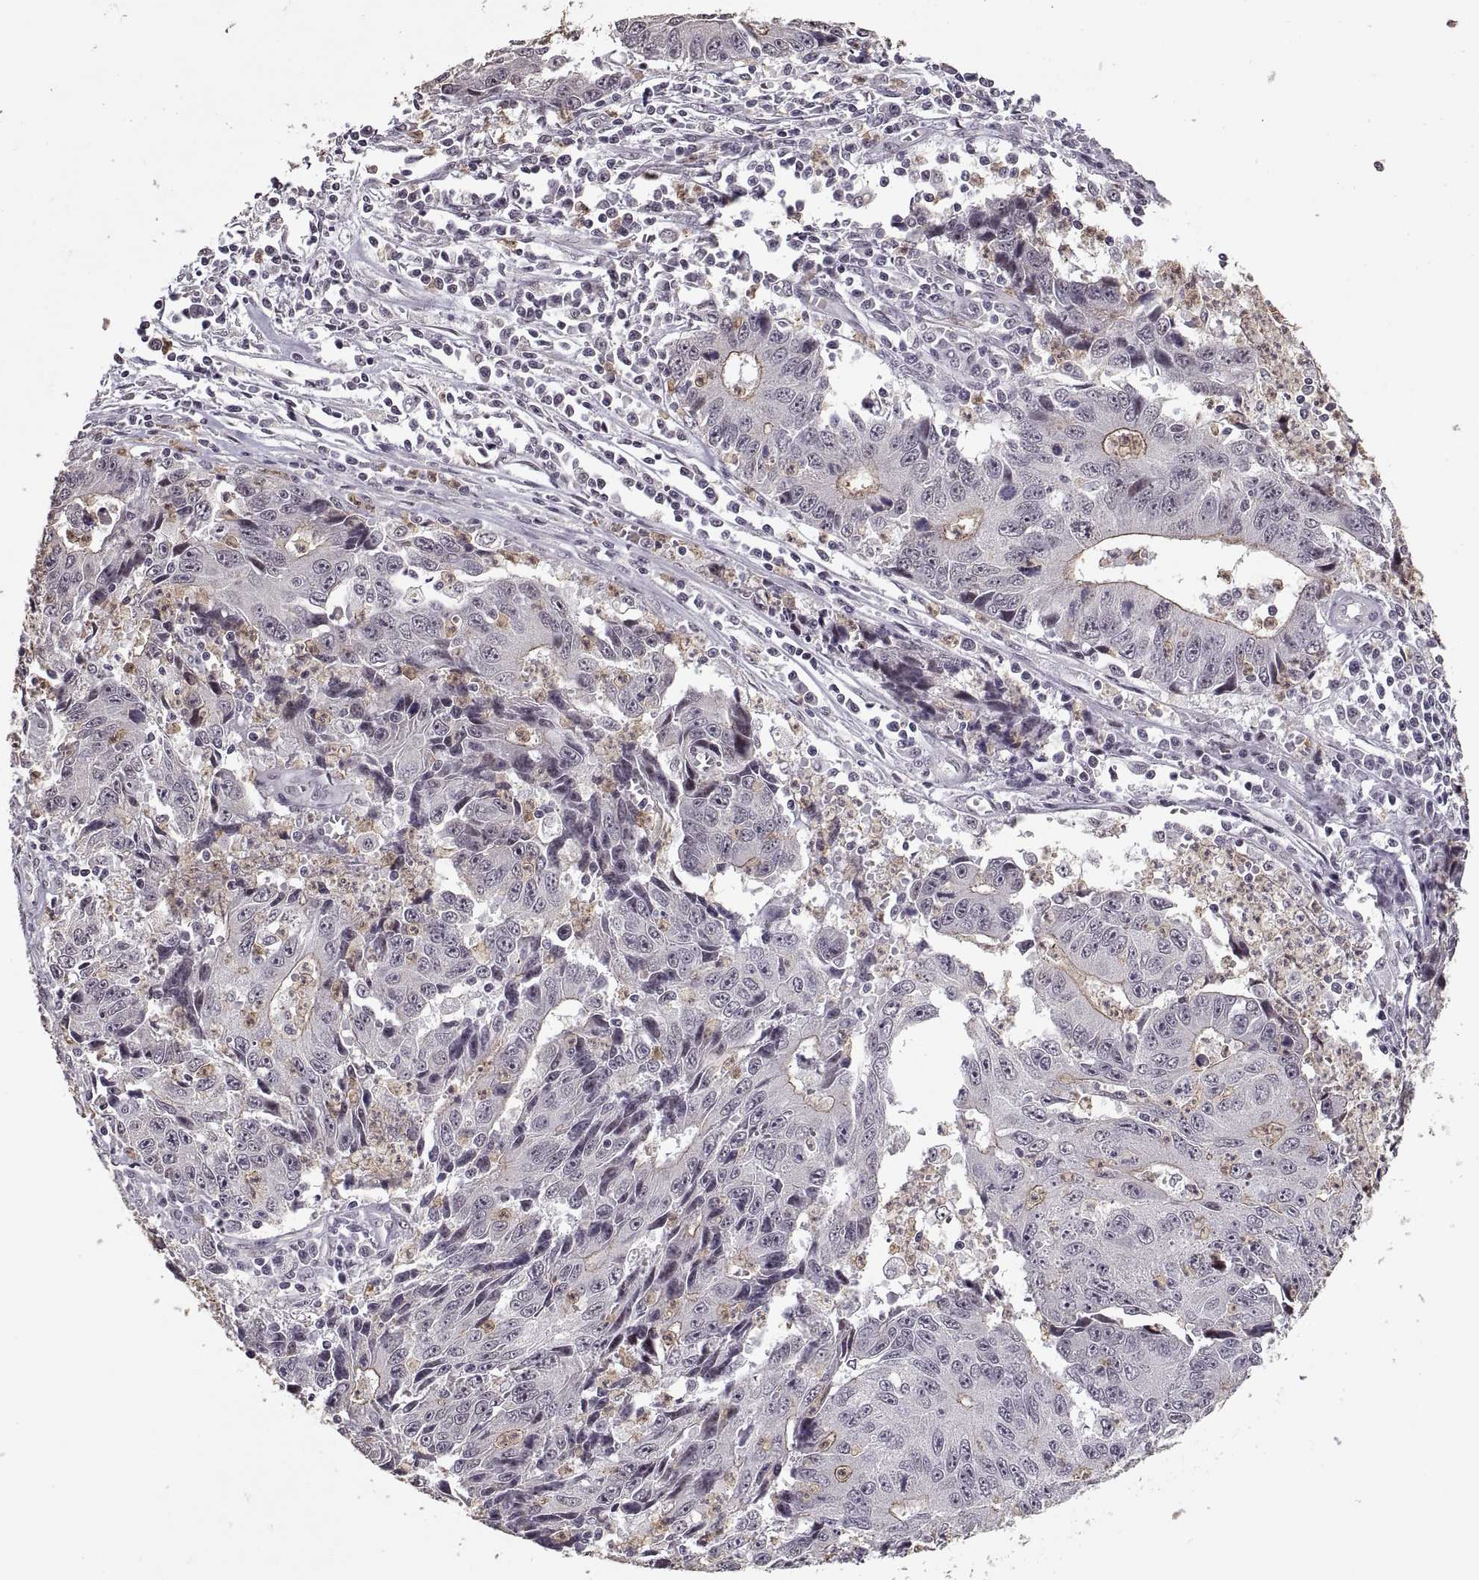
{"staining": {"intensity": "weak", "quantity": "<25%", "location": "cytoplasmic/membranous"}, "tissue": "liver cancer", "cell_type": "Tumor cells", "image_type": "cancer", "snomed": [{"axis": "morphology", "description": "Cholangiocarcinoma"}, {"axis": "topography", "description": "Liver"}], "caption": "Liver cancer (cholangiocarcinoma) was stained to show a protein in brown. There is no significant staining in tumor cells.", "gene": "PALS1", "patient": {"sex": "male", "age": 65}}